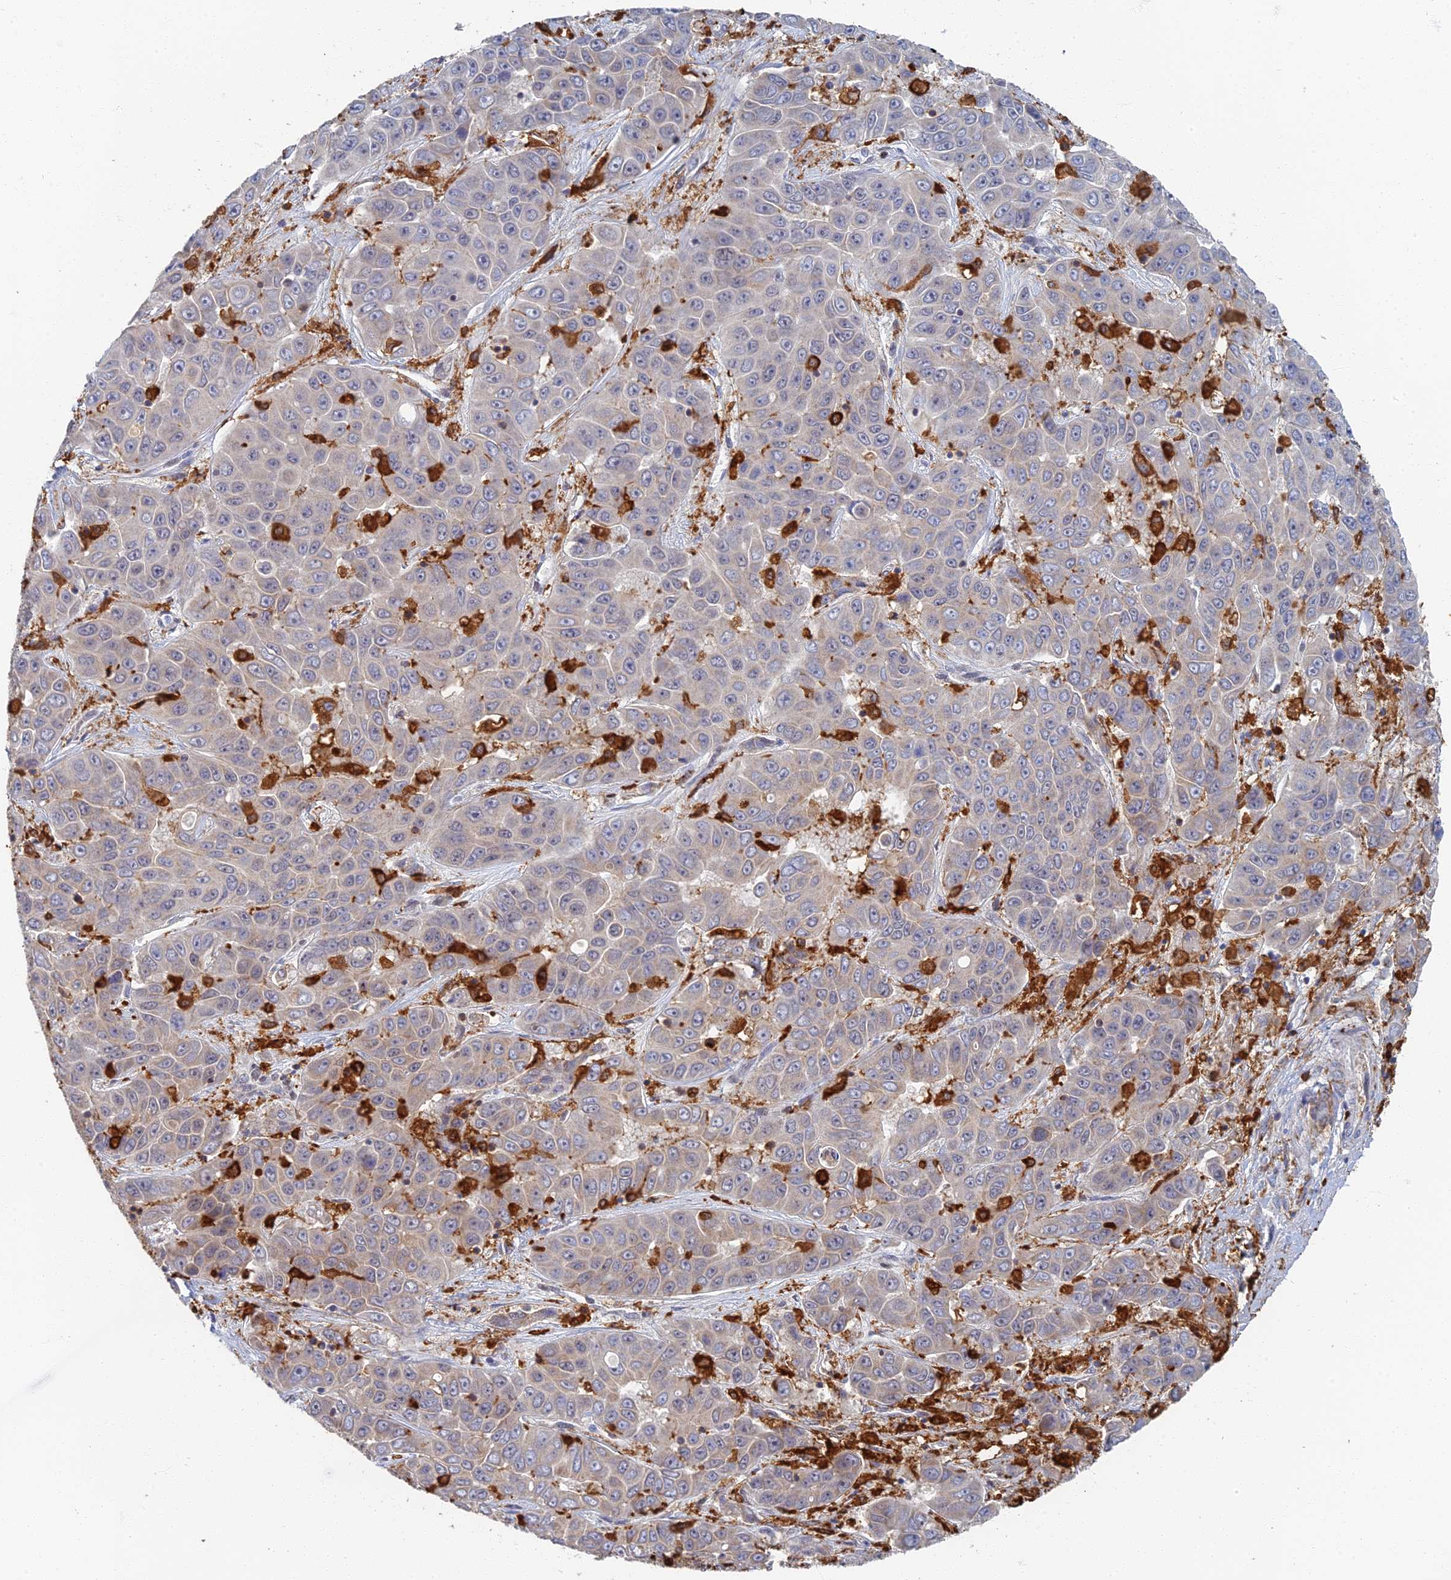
{"staining": {"intensity": "negative", "quantity": "none", "location": "none"}, "tissue": "liver cancer", "cell_type": "Tumor cells", "image_type": "cancer", "snomed": [{"axis": "morphology", "description": "Cholangiocarcinoma"}, {"axis": "topography", "description": "Liver"}], "caption": "This is a image of immunohistochemistry (IHC) staining of liver cholangiocarcinoma, which shows no positivity in tumor cells. (DAB (3,3'-diaminobenzidine) immunohistochemistry, high magnification).", "gene": "GPATCH1", "patient": {"sex": "female", "age": 52}}